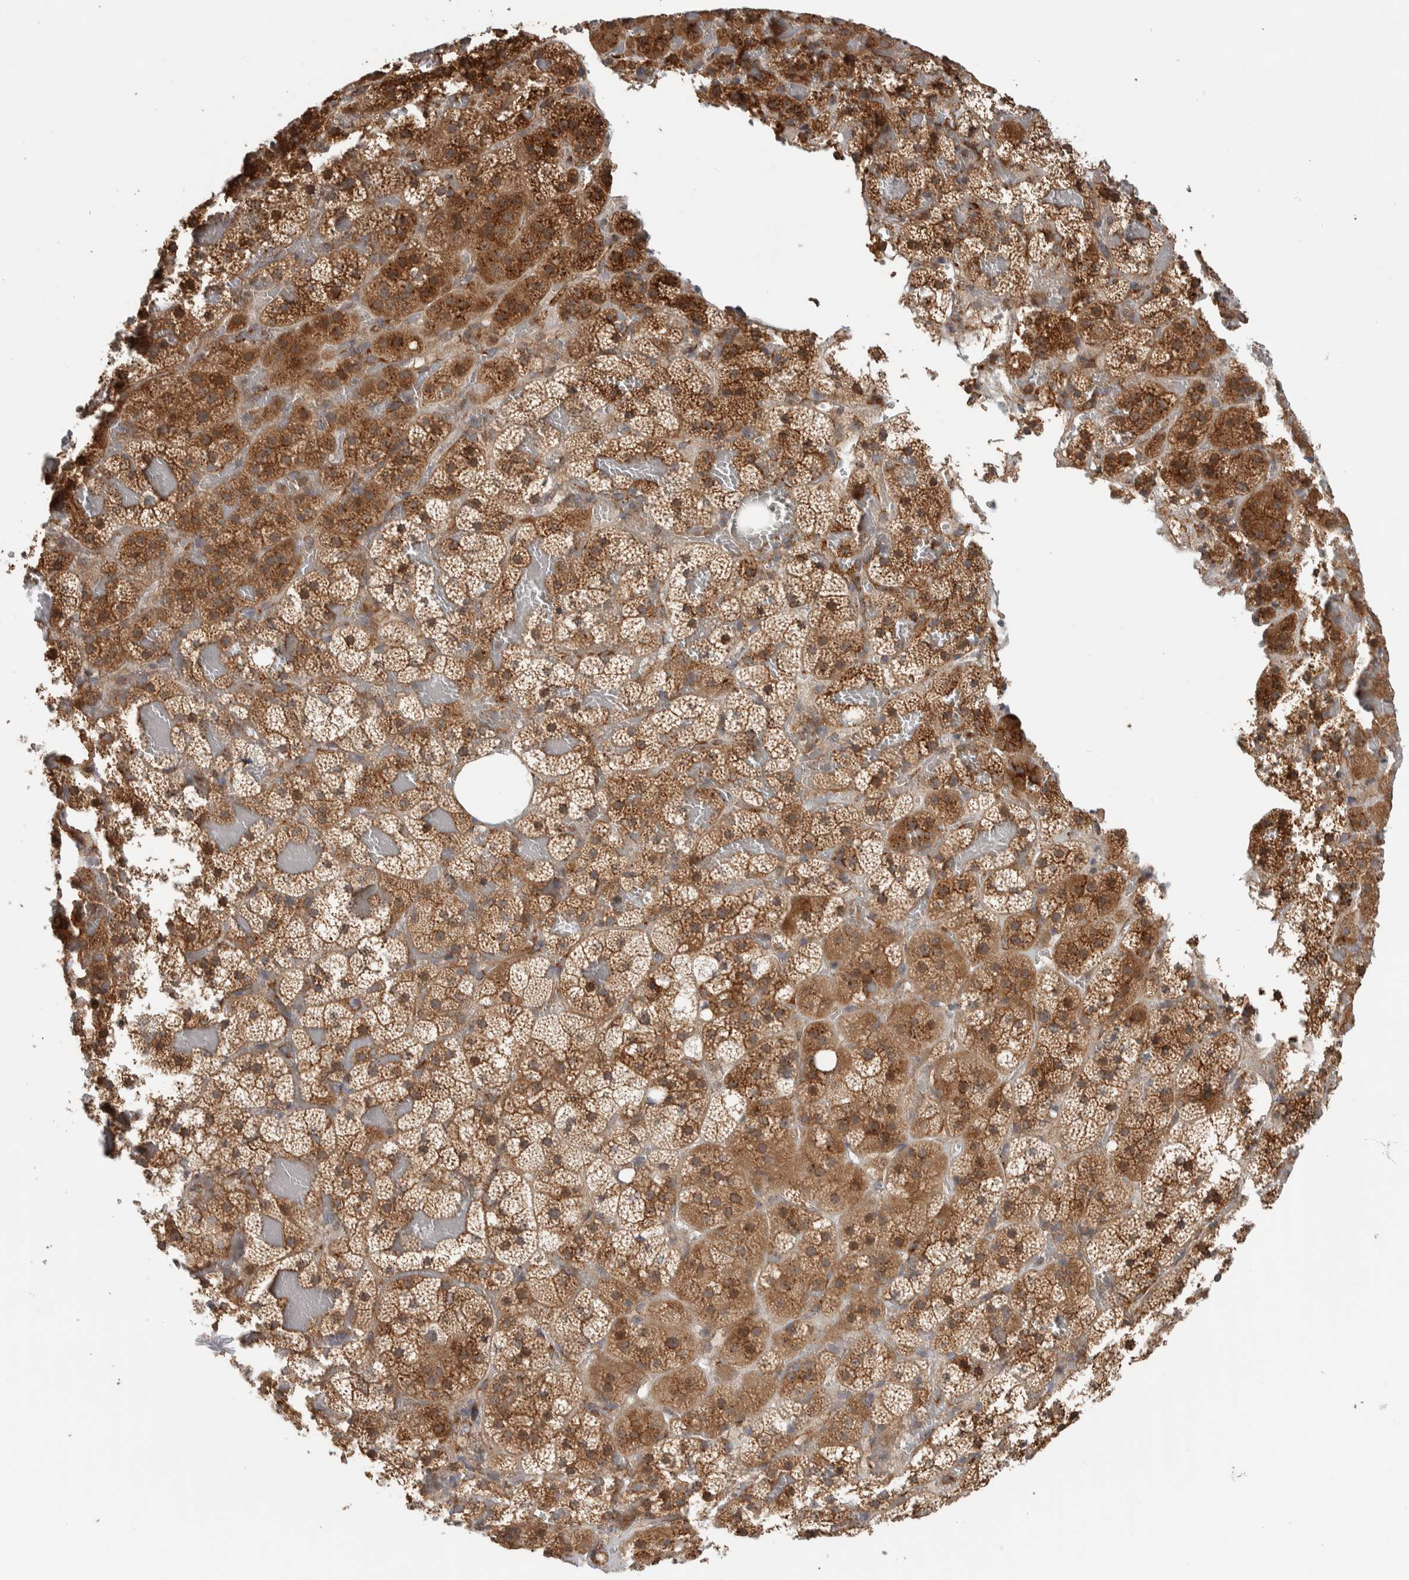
{"staining": {"intensity": "moderate", "quantity": ">75%", "location": "cytoplasmic/membranous"}, "tissue": "adrenal gland", "cell_type": "Glandular cells", "image_type": "normal", "snomed": [{"axis": "morphology", "description": "Normal tissue, NOS"}, {"axis": "topography", "description": "Adrenal gland"}], "caption": "Protein staining of normal adrenal gland displays moderate cytoplasmic/membranous expression in approximately >75% of glandular cells. (DAB (3,3'-diaminobenzidine) IHC with brightfield microscopy, high magnification).", "gene": "EIF3H", "patient": {"sex": "female", "age": 59}}